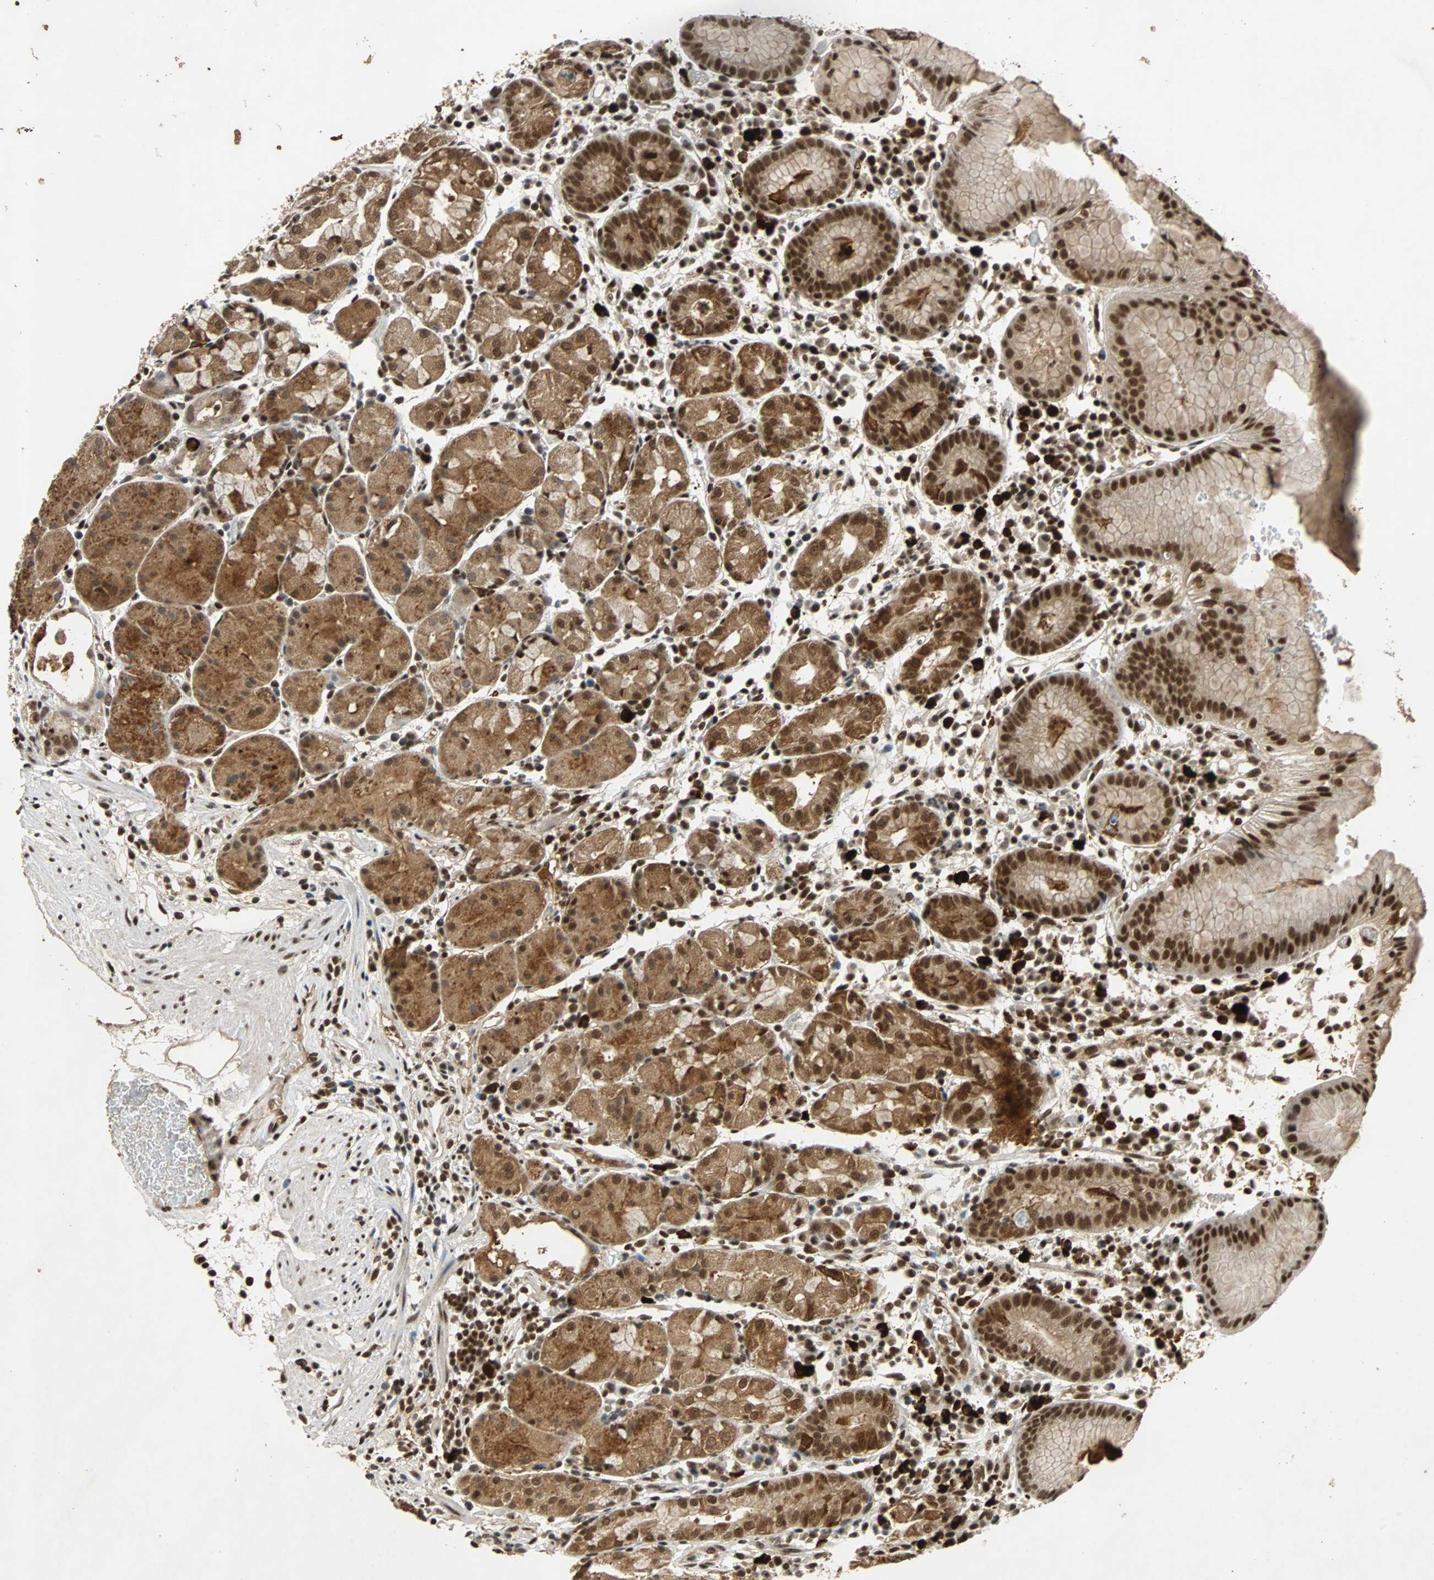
{"staining": {"intensity": "strong", "quantity": ">75%", "location": "cytoplasmic/membranous,nuclear"}, "tissue": "stomach", "cell_type": "Glandular cells", "image_type": "normal", "snomed": [{"axis": "morphology", "description": "Normal tissue, NOS"}, {"axis": "topography", "description": "Stomach"}, {"axis": "topography", "description": "Stomach, lower"}], "caption": "Brown immunohistochemical staining in normal stomach displays strong cytoplasmic/membranous,nuclear staining in approximately >75% of glandular cells.", "gene": "TAF5", "patient": {"sex": "female", "age": 75}}